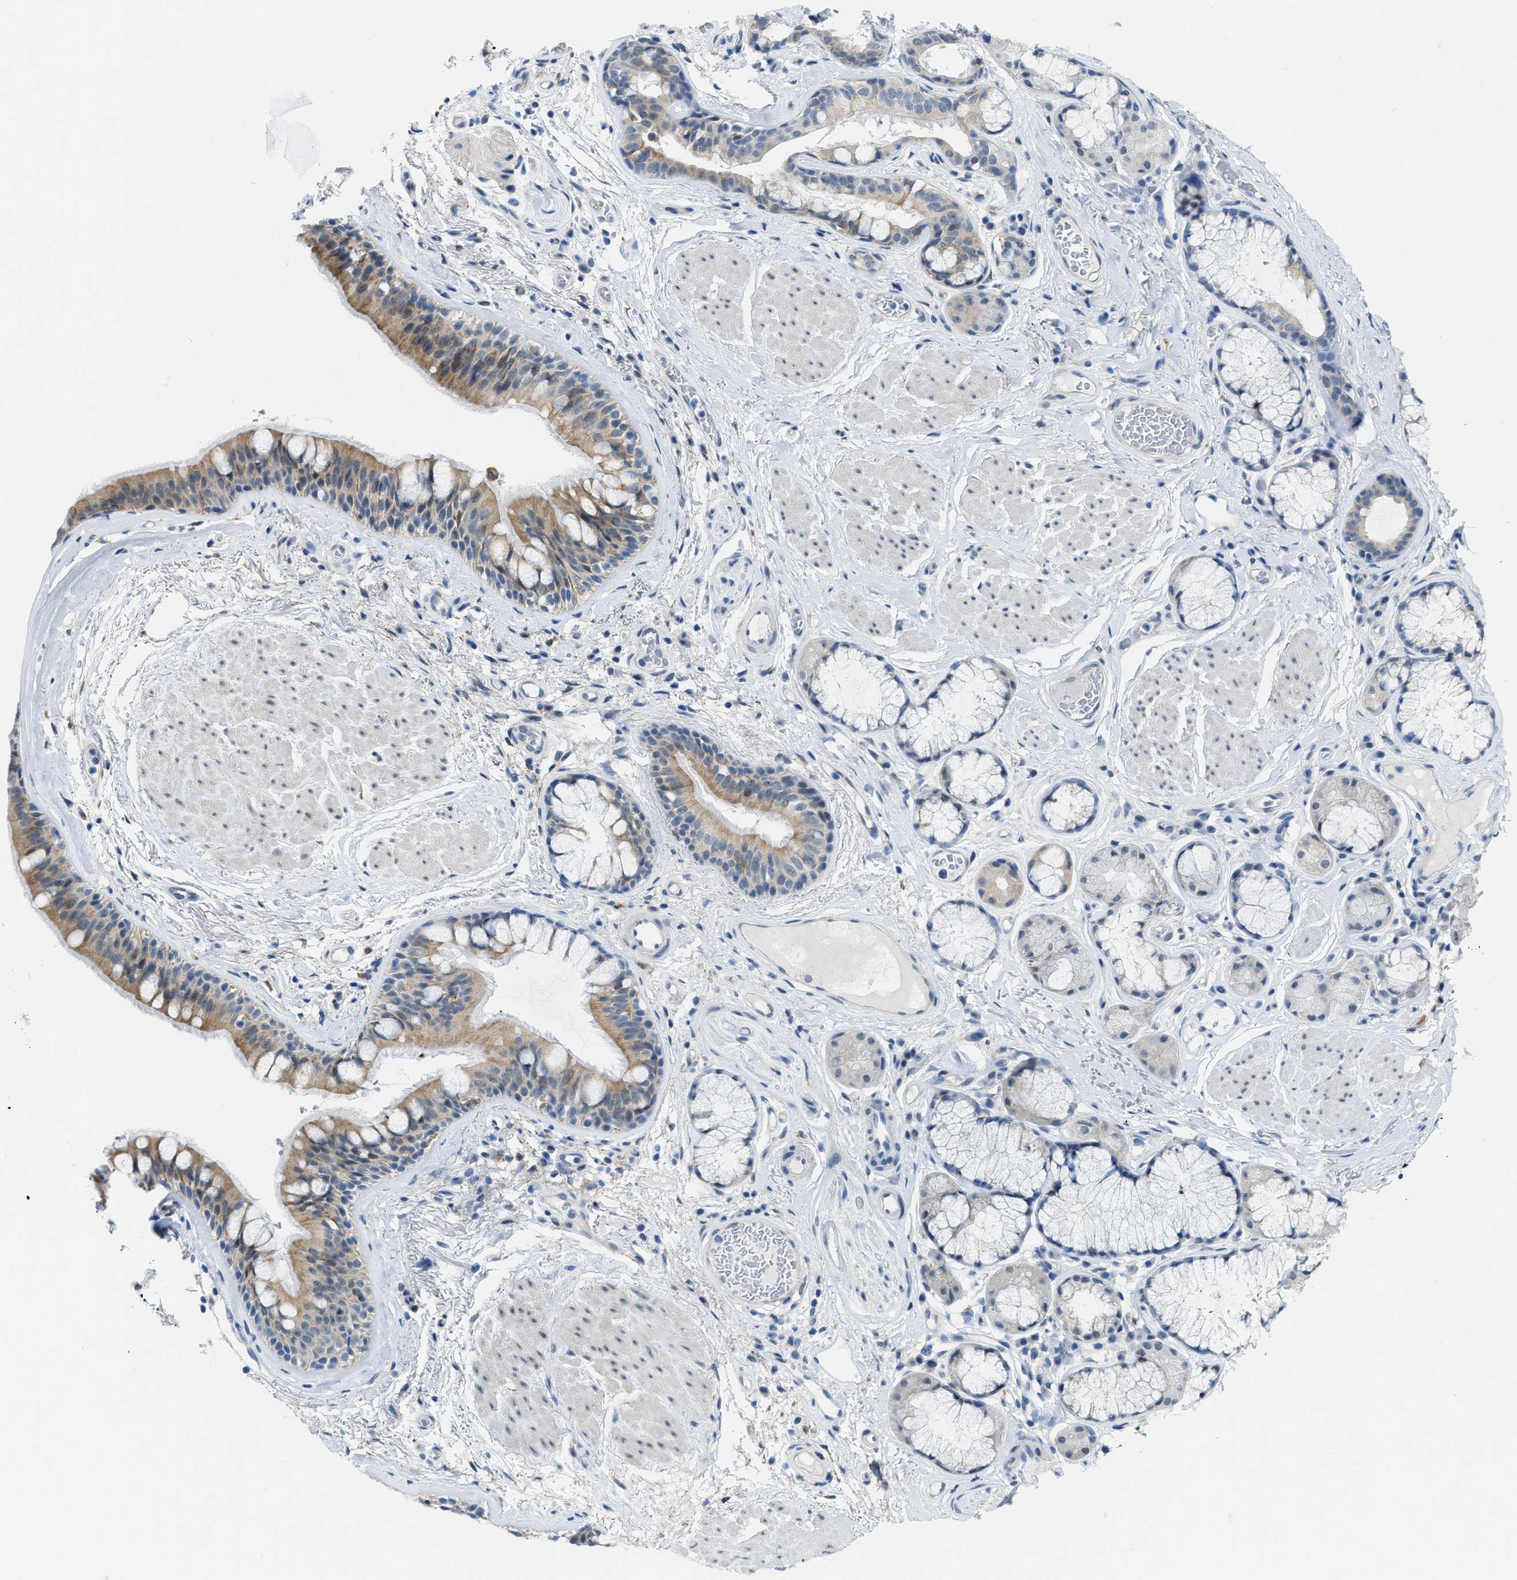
{"staining": {"intensity": "moderate", "quantity": ">75%", "location": "cytoplasmic/membranous"}, "tissue": "bronchus", "cell_type": "Respiratory epithelial cells", "image_type": "normal", "snomed": [{"axis": "morphology", "description": "Normal tissue, NOS"}, {"axis": "topography", "description": "Cartilage tissue"}], "caption": "Respiratory epithelial cells show medium levels of moderate cytoplasmic/membranous staining in about >75% of cells in normal bronchus.", "gene": "PHRF1", "patient": {"sex": "female", "age": 63}}